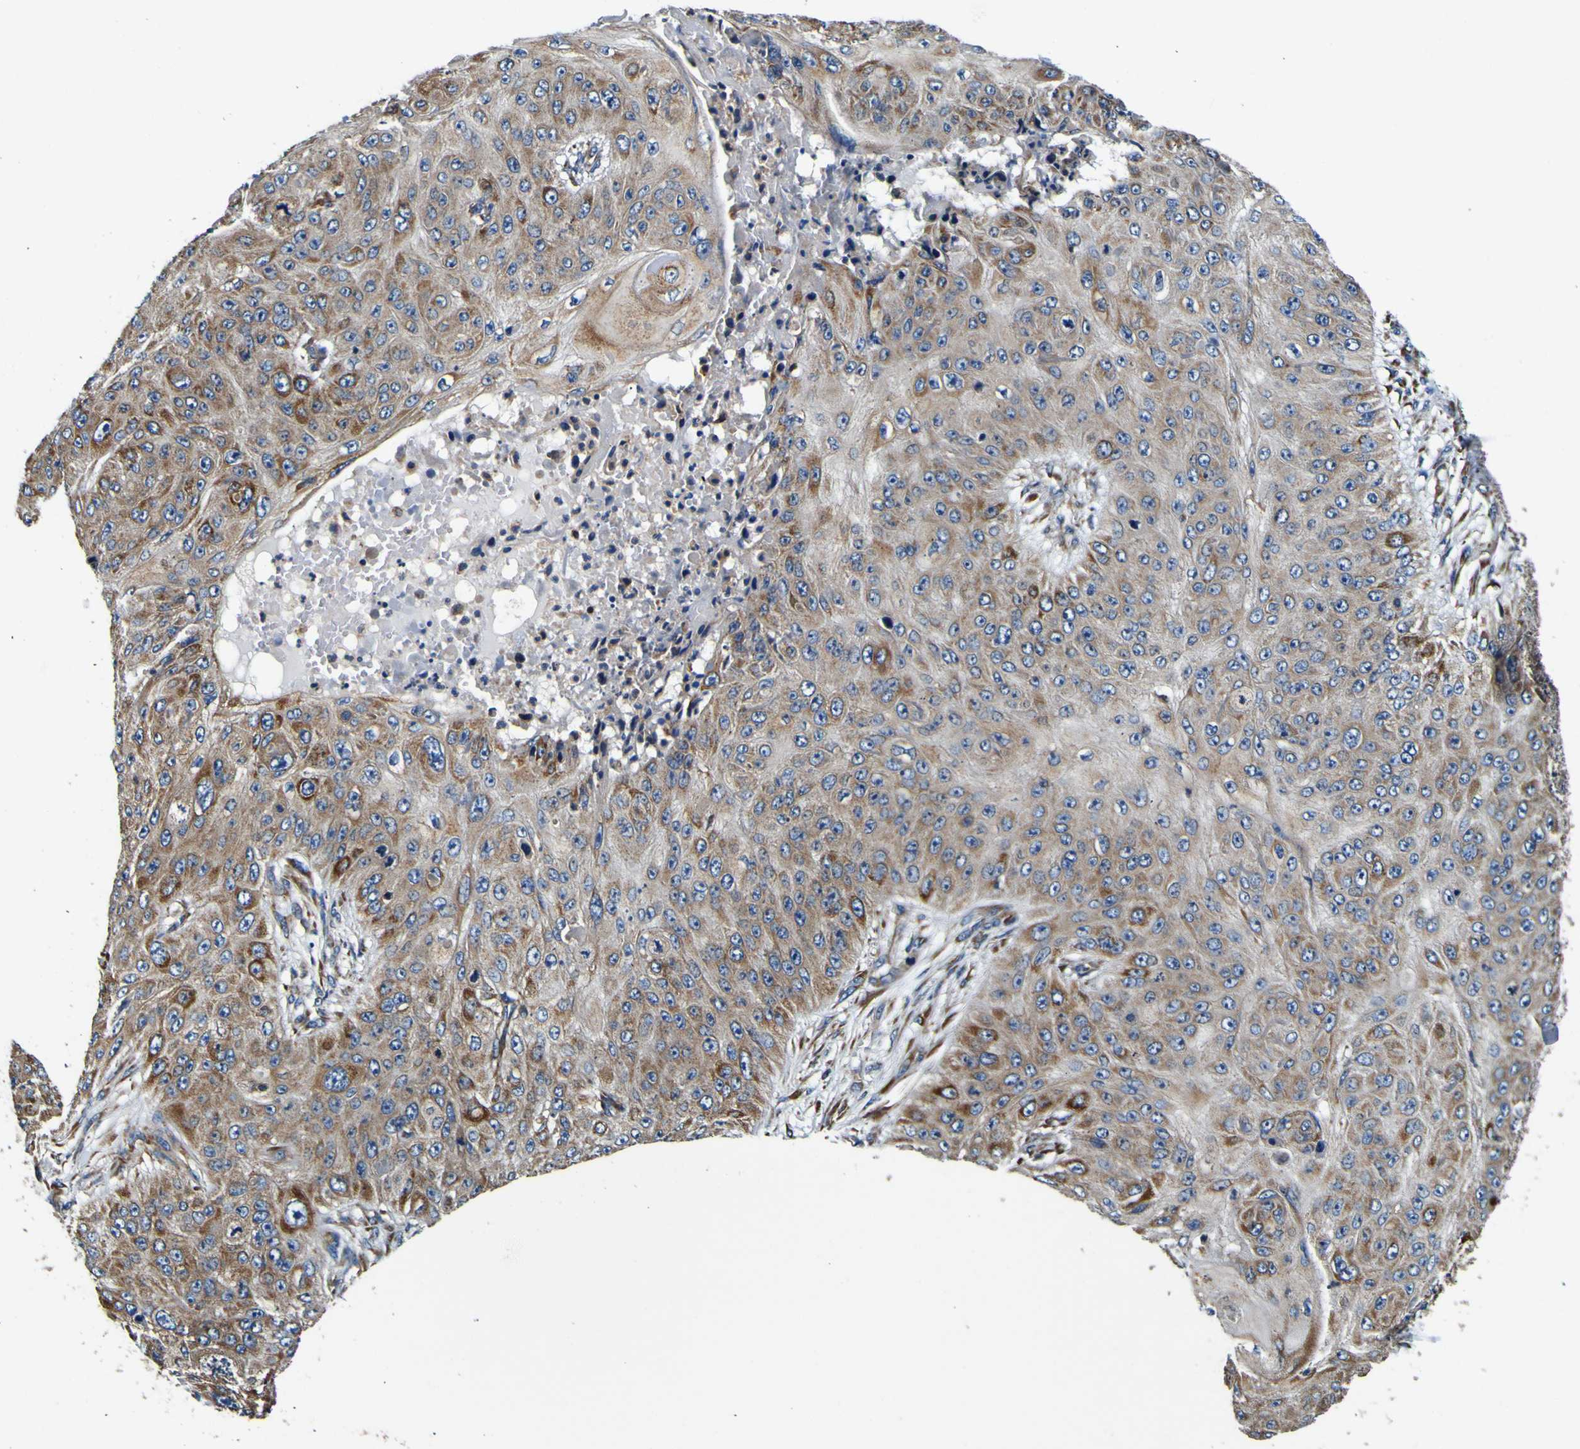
{"staining": {"intensity": "moderate", "quantity": "25%-75%", "location": "cytoplasmic/membranous"}, "tissue": "skin cancer", "cell_type": "Tumor cells", "image_type": "cancer", "snomed": [{"axis": "morphology", "description": "Squamous cell carcinoma, NOS"}, {"axis": "topography", "description": "Skin"}], "caption": "Skin cancer stained for a protein displays moderate cytoplasmic/membranous positivity in tumor cells. (DAB (3,3'-diaminobenzidine) = brown stain, brightfield microscopy at high magnification).", "gene": "INPP5A", "patient": {"sex": "female", "age": 80}}